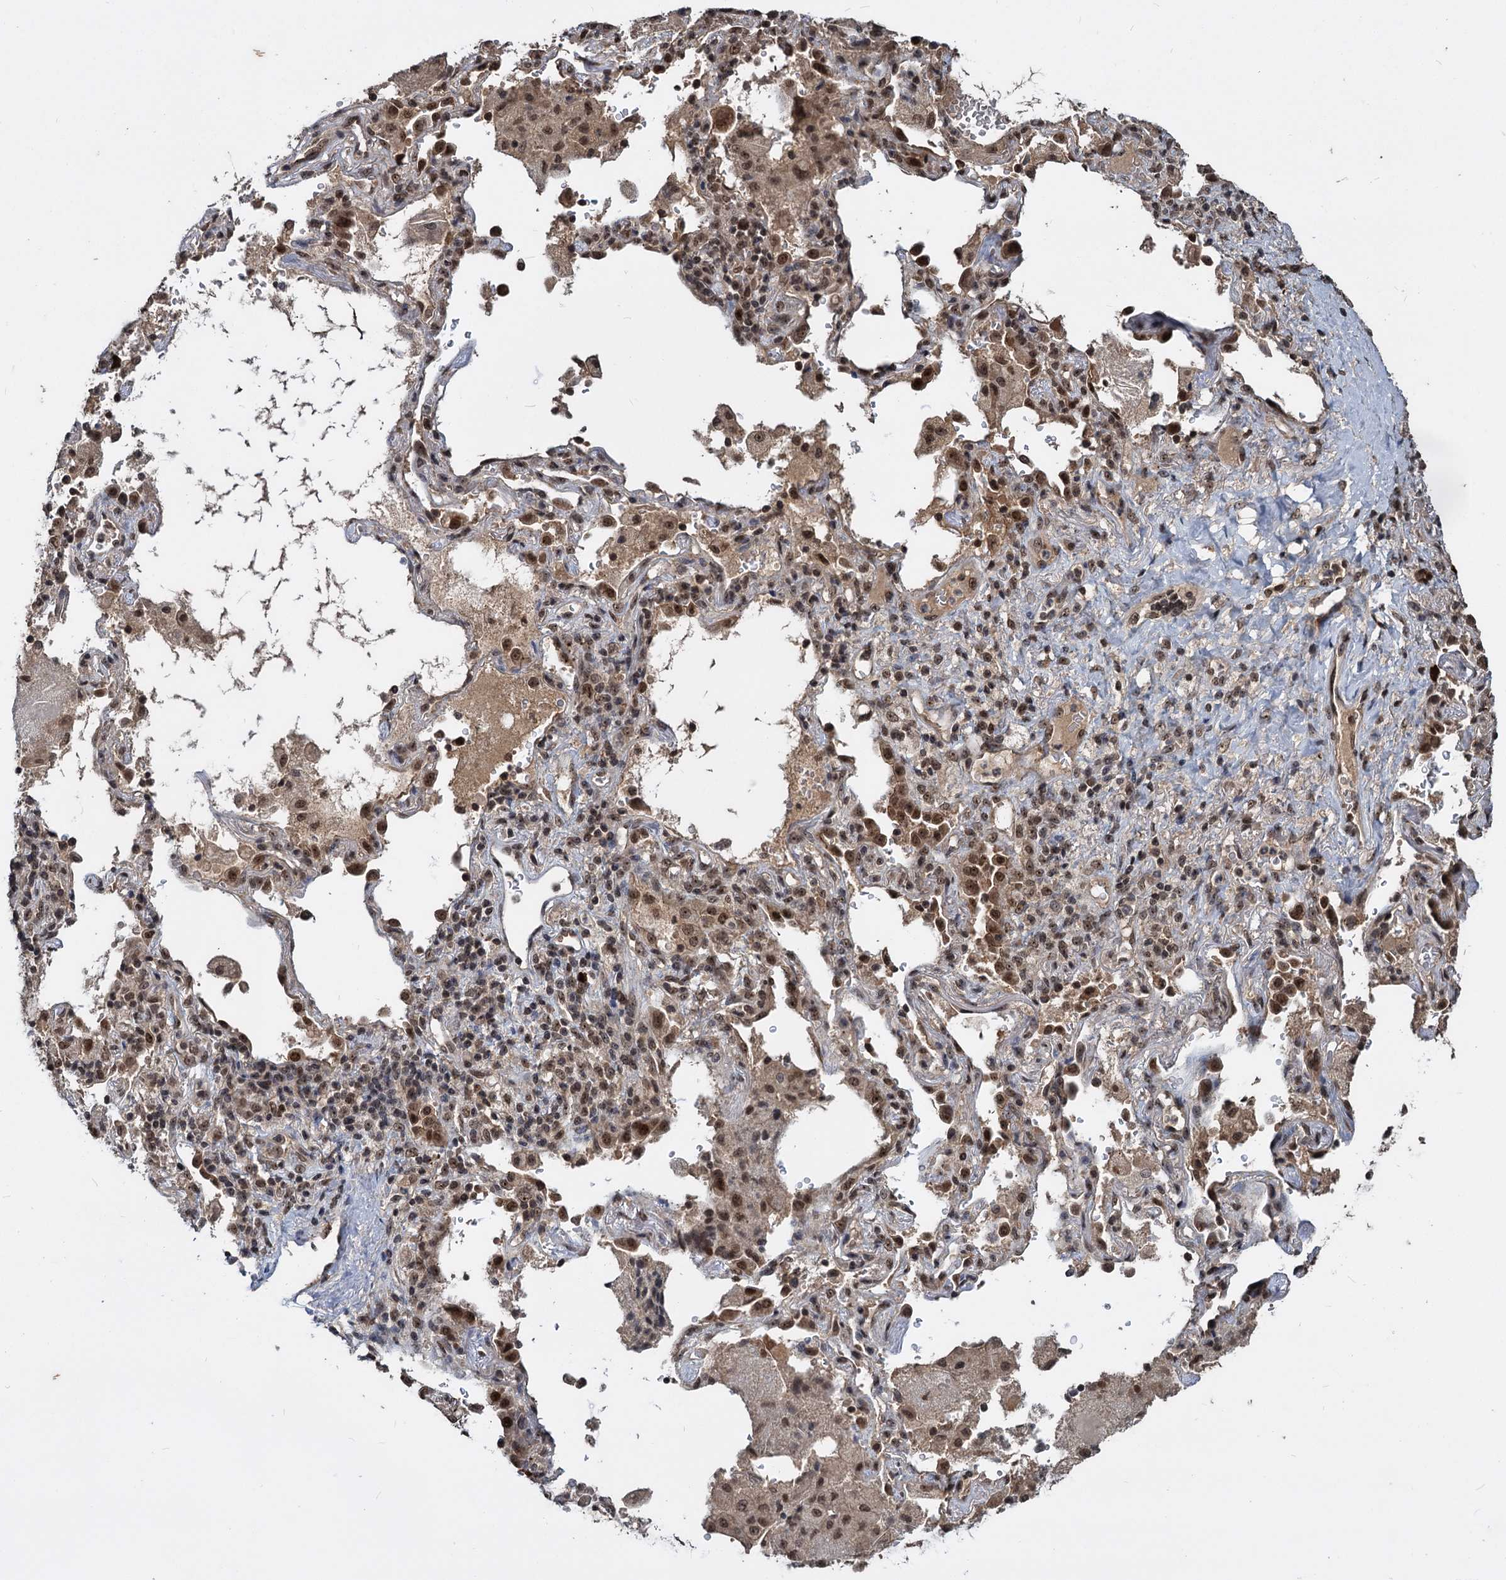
{"staining": {"intensity": "moderate", "quantity": ">75%", "location": "cytoplasmic/membranous,nuclear"}, "tissue": "lung cancer", "cell_type": "Tumor cells", "image_type": "cancer", "snomed": [{"axis": "morphology", "description": "Squamous cell carcinoma, NOS"}, {"axis": "topography", "description": "Lung"}], "caption": "Immunohistochemistry micrograph of neoplastic tissue: lung squamous cell carcinoma stained using immunohistochemistry displays medium levels of moderate protein expression localized specifically in the cytoplasmic/membranous and nuclear of tumor cells, appearing as a cytoplasmic/membranous and nuclear brown color.", "gene": "FAM216B", "patient": {"sex": "female", "age": 73}}